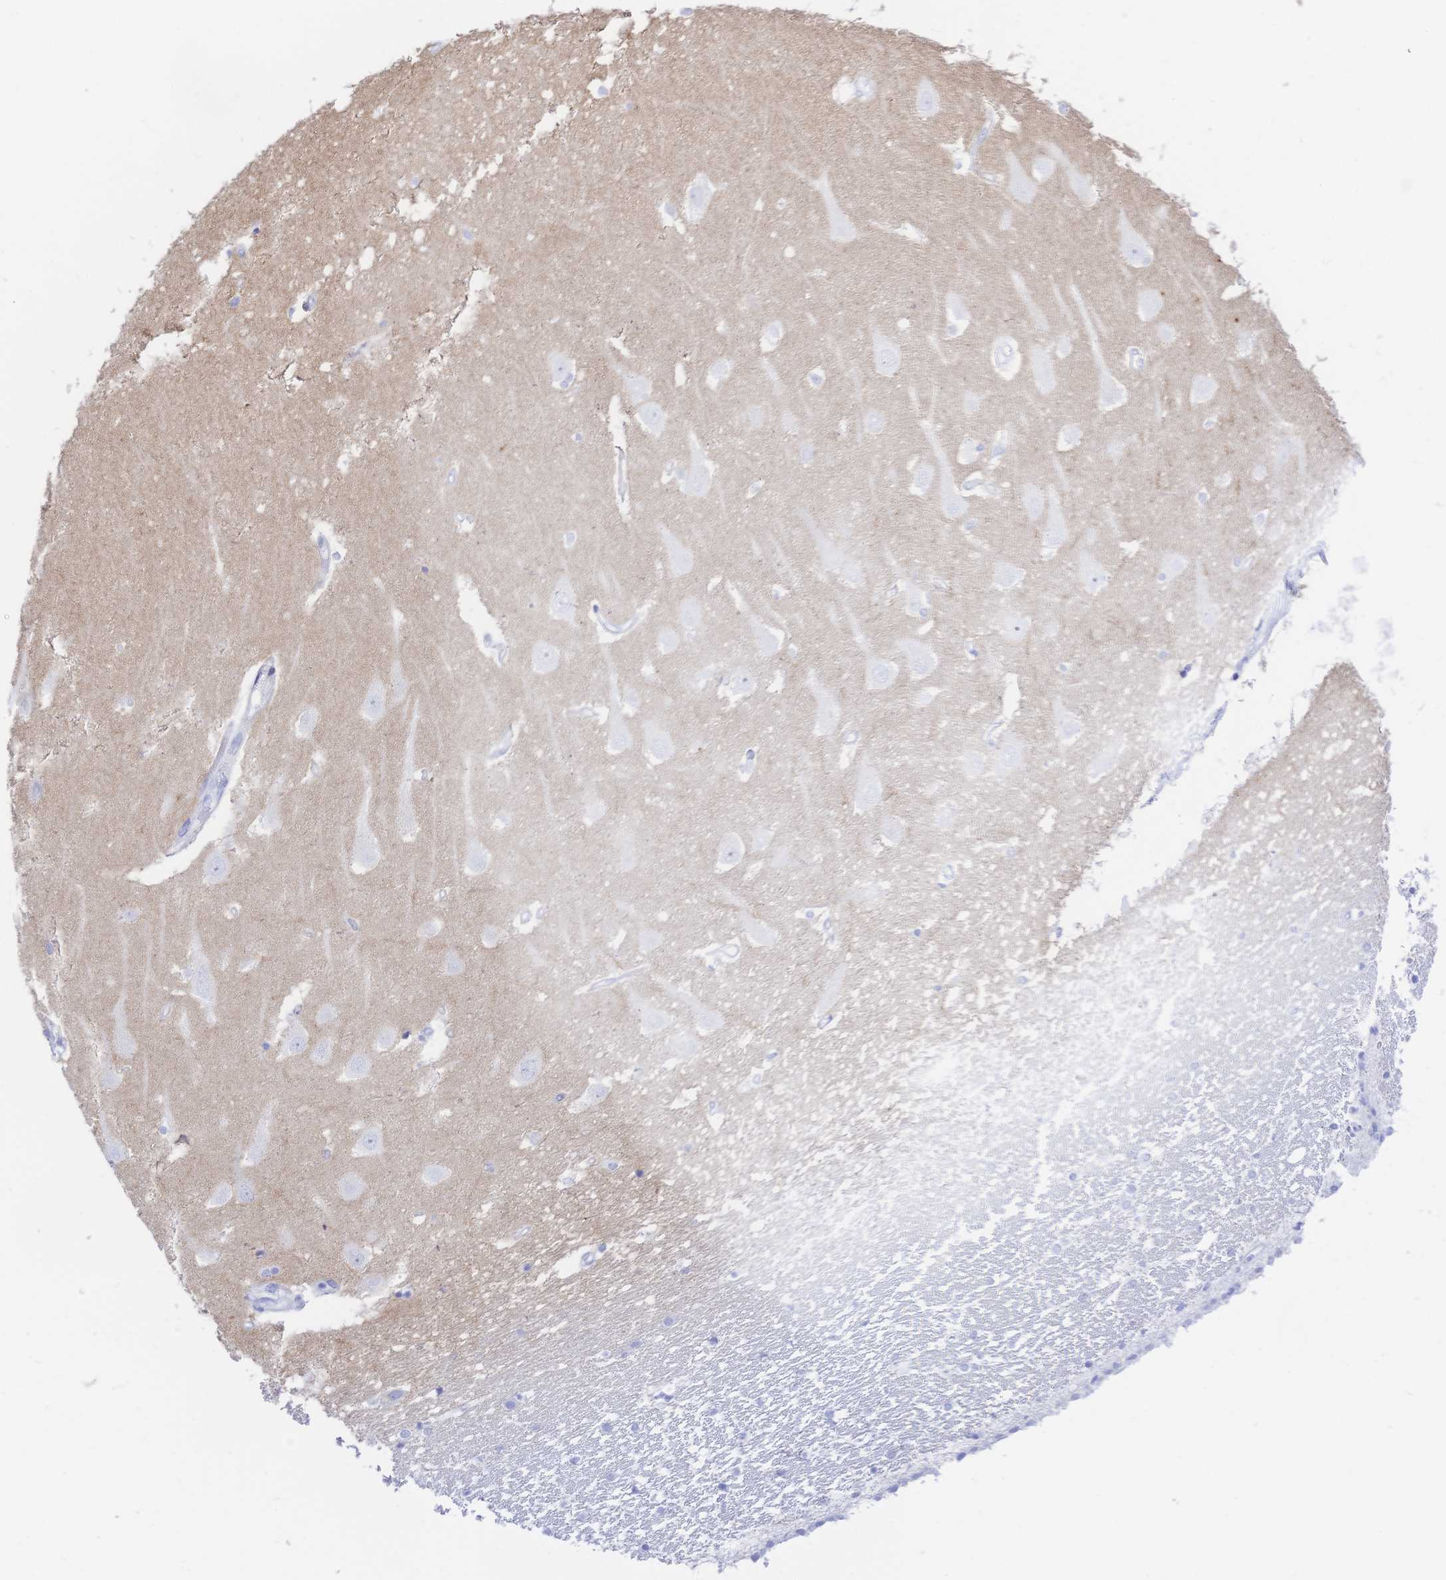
{"staining": {"intensity": "negative", "quantity": "none", "location": "none"}, "tissue": "hippocampus", "cell_type": "Glial cells", "image_type": "normal", "snomed": [{"axis": "morphology", "description": "Normal tissue, NOS"}, {"axis": "topography", "description": "Hippocampus"}], "caption": "A high-resolution image shows IHC staining of normal hippocampus, which displays no significant staining in glial cells. (Brightfield microscopy of DAB (3,3'-diaminobenzidine) immunohistochemistry (IHC) at high magnification).", "gene": "KCNH6", "patient": {"sex": "male", "age": 63}}